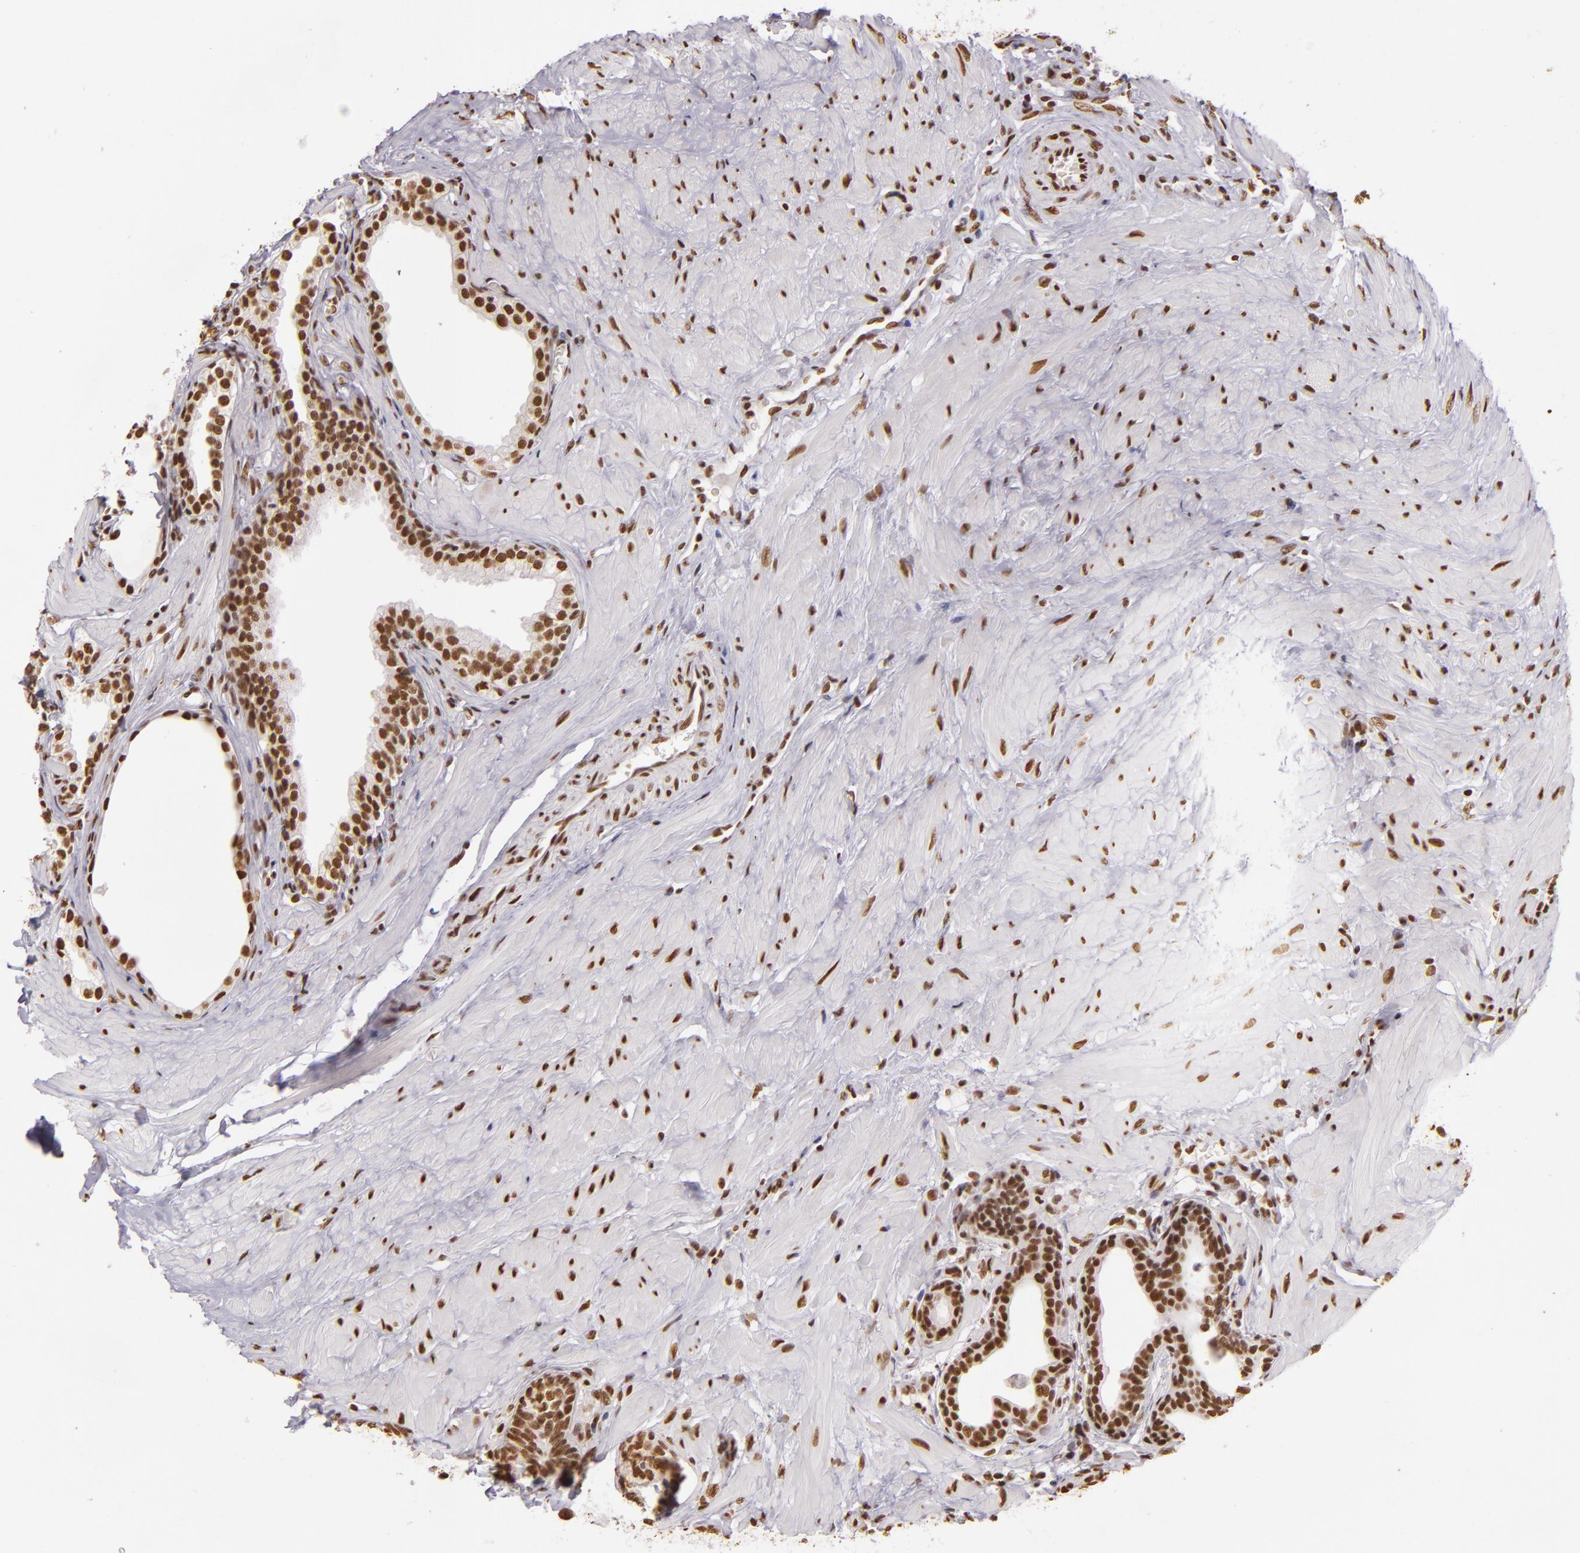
{"staining": {"intensity": "moderate", "quantity": ">75%", "location": "nuclear"}, "tissue": "prostate", "cell_type": "Glandular cells", "image_type": "normal", "snomed": [{"axis": "morphology", "description": "Normal tissue, NOS"}, {"axis": "topography", "description": "Prostate"}], "caption": "This histopathology image reveals IHC staining of benign prostate, with medium moderate nuclear staining in approximately >75% of glandular cells.", "gene": "PAPOLA", "patient": {"sex": "male", "age": 64}}